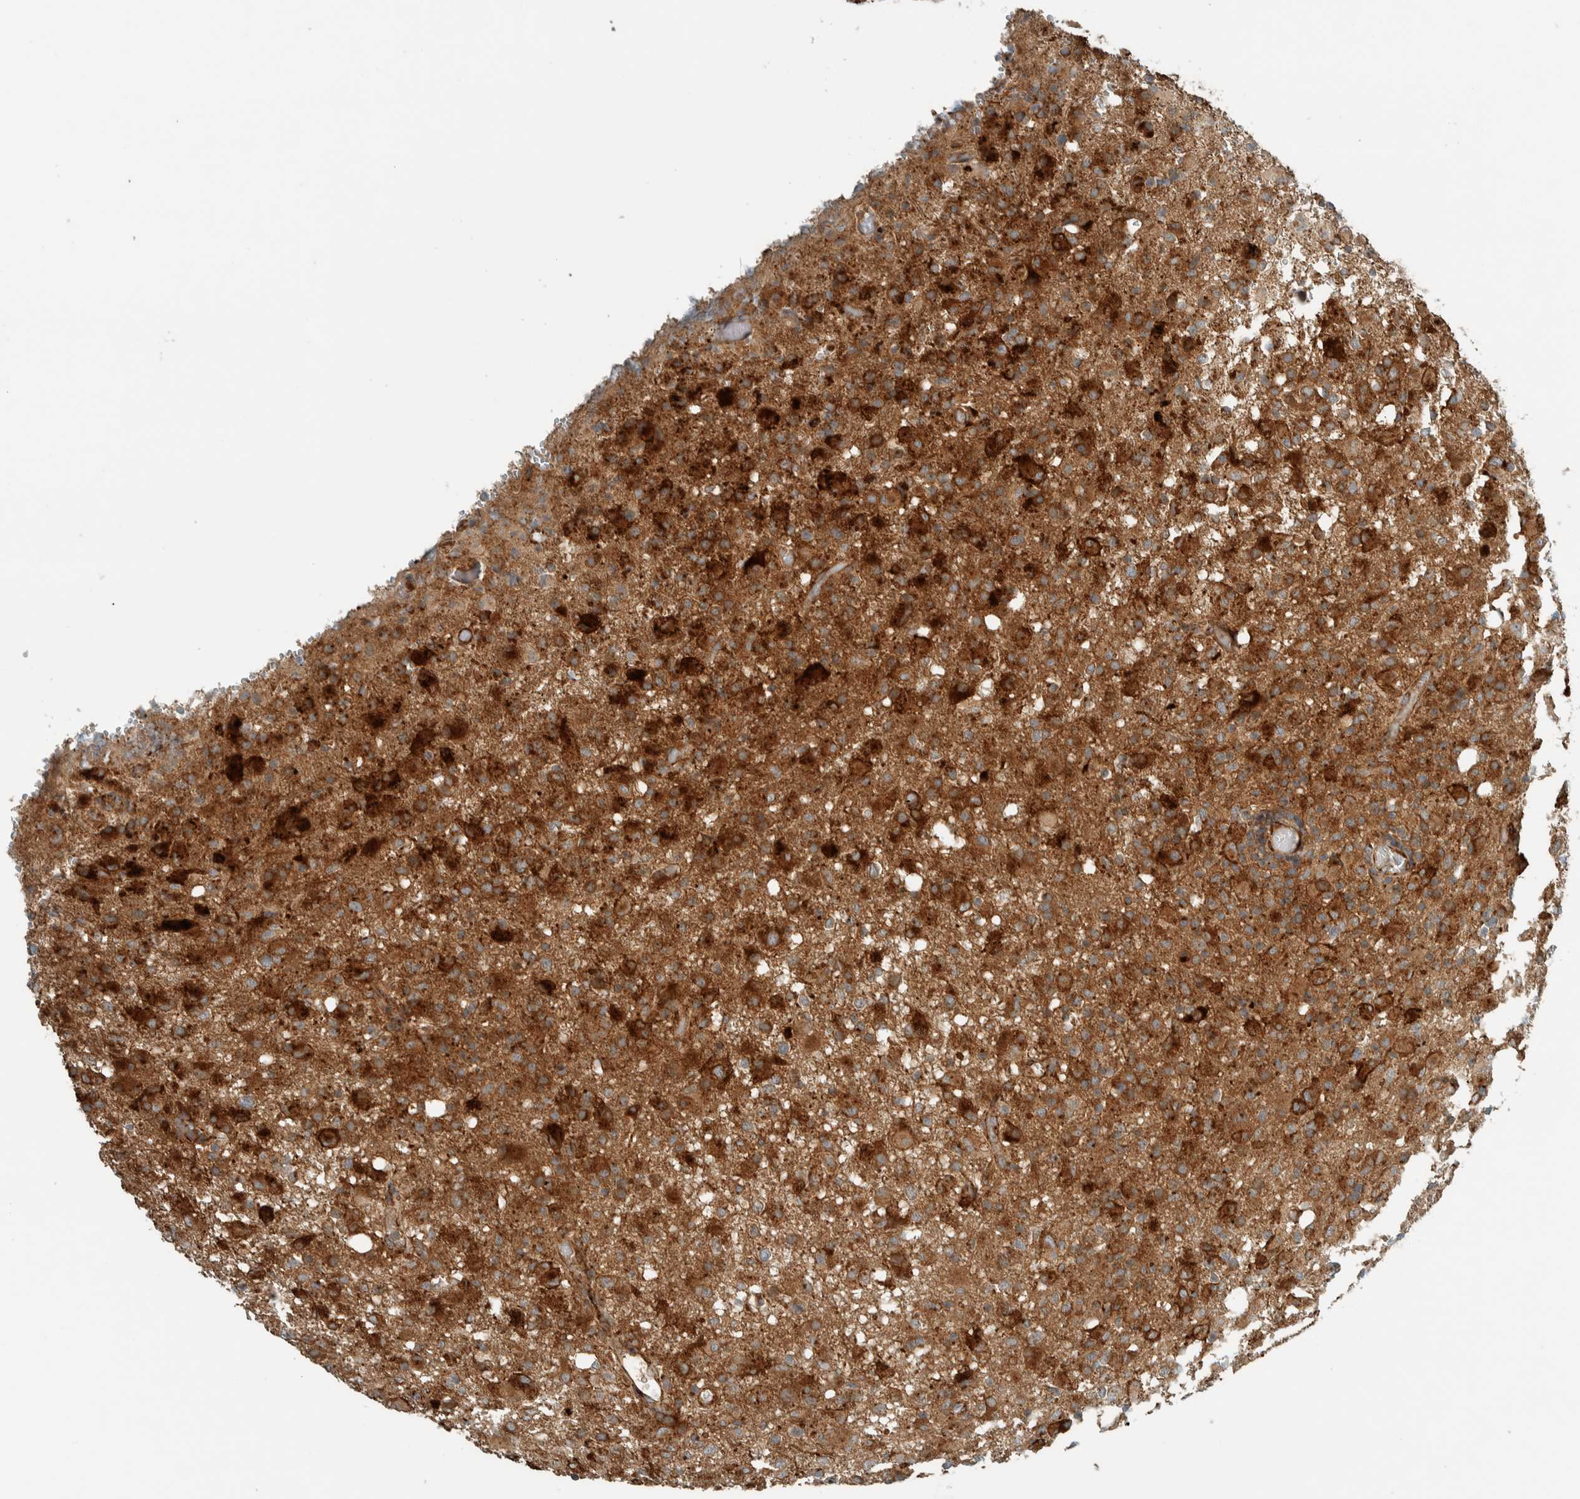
{"staining": {"intensity": "strong", "quantity": ">75%", "location": "cytoplasmic/membranous"}, "tissue": "glioma", "cell_type": "Tumor cells", "image_type": "cancer", "snomed": [{"axis": "morphology", "description": "Glioma, malignant, High grade"}, {"axis": "topography", "description": "Brain"}], "caption": "The immunohistochemical stain shows strong cytoplasmic/membranous positivity in tumor cells of malignant glioma (high-grade) tissue.", "gene": "EXOC7", "patient": {"sex": "female", "age": 57}}